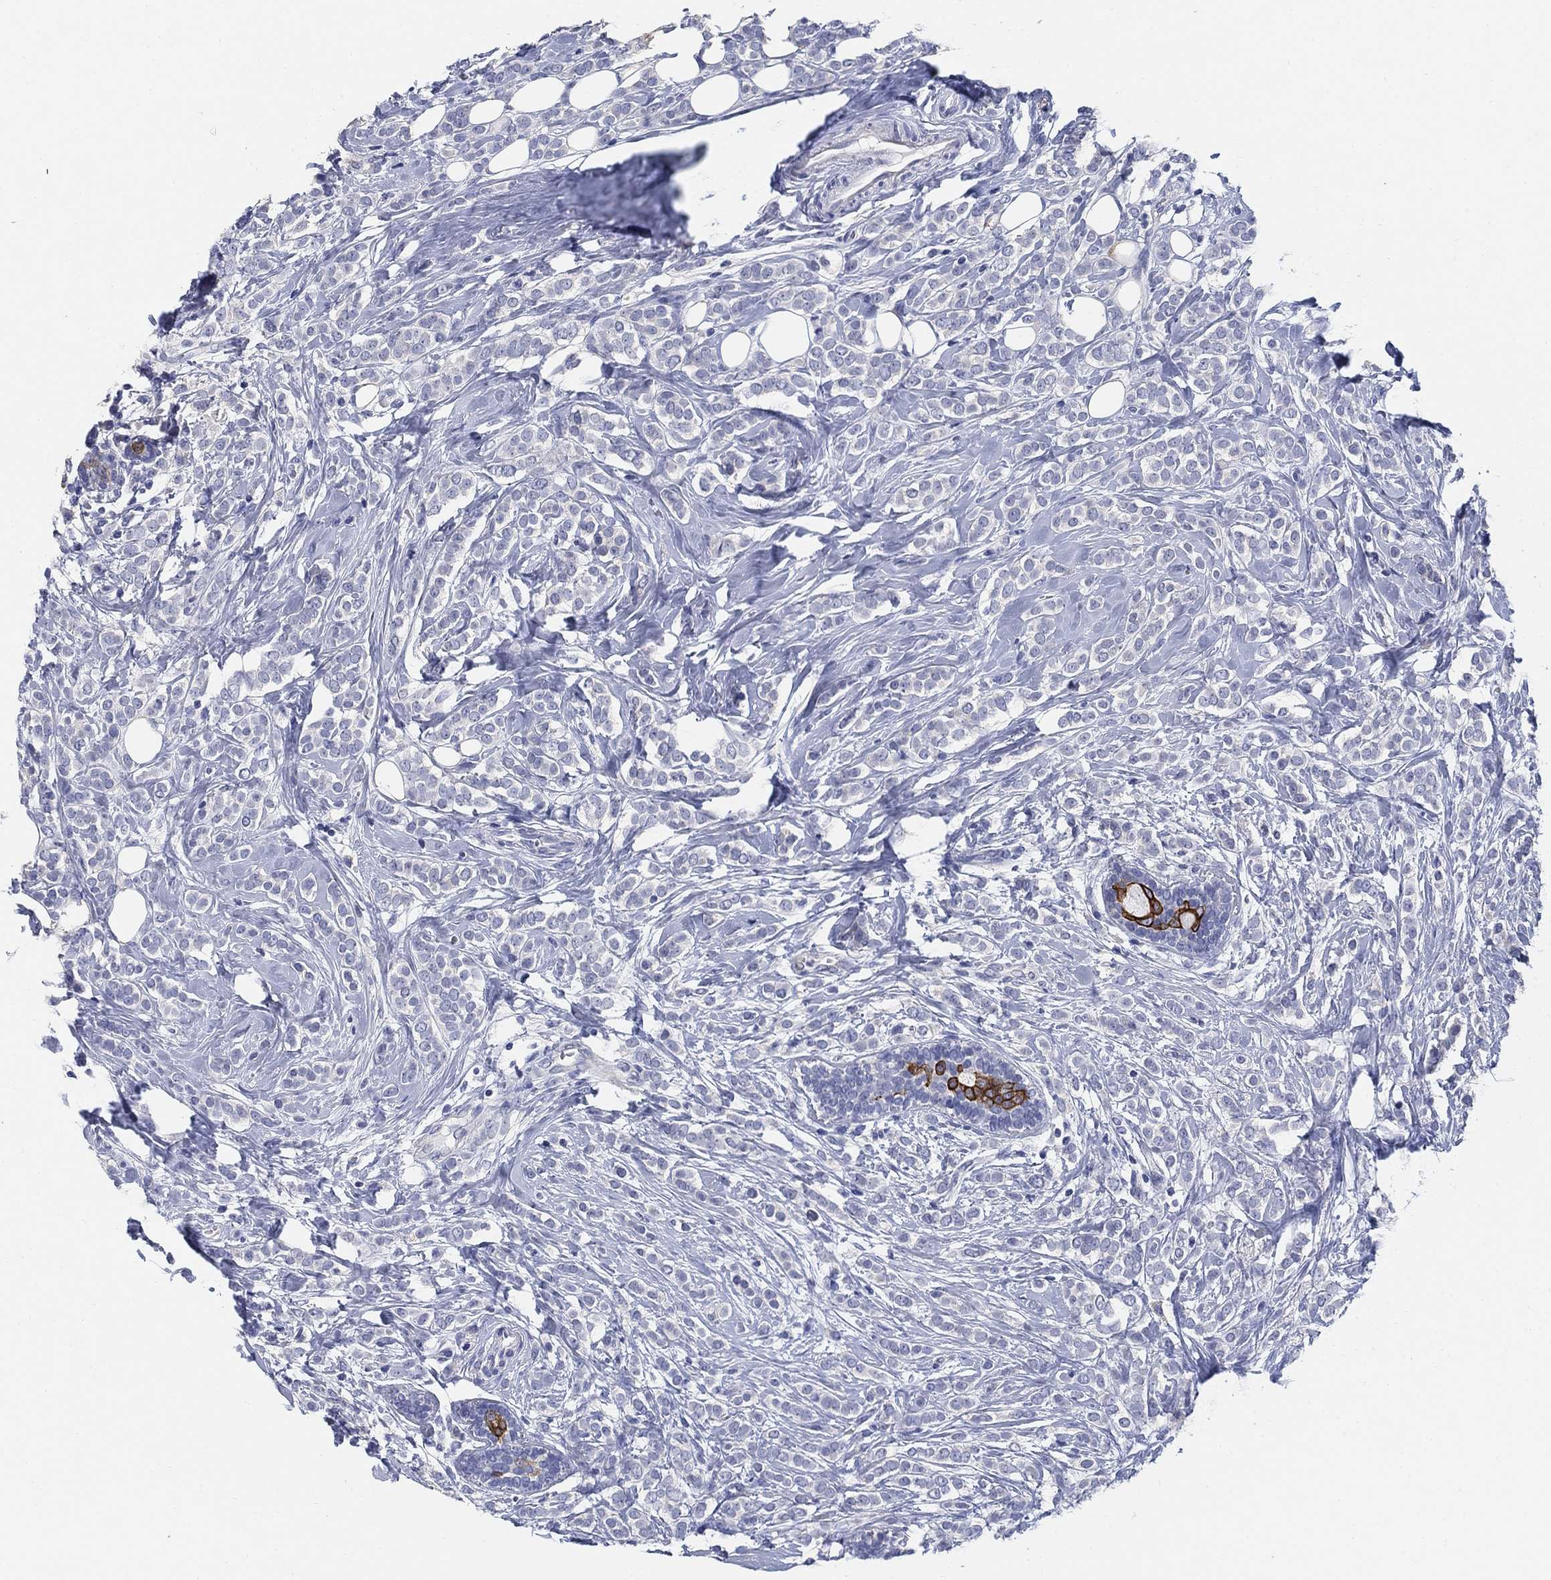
{"staining": {"intensity": "negative", "quantity": "none", "location": "none"}, "tissue": "breast cancer", "cell_type": "Tumor cells", "image_type": "cancer", "snomed": [{"axis": "morphology", "description": "Lobular carcinoma"}, {"axis": "topography", "description": "Breast"}], "caption": "The immunohistochemistry (IHC) micrograph has no significant expression in tumor cells of lobular carcinoma (breast) tissue. (IHC, brightfield microscopy, high magnification).", "gene": "CLUL1", "patient": {"sex": "female", "age": 49}}